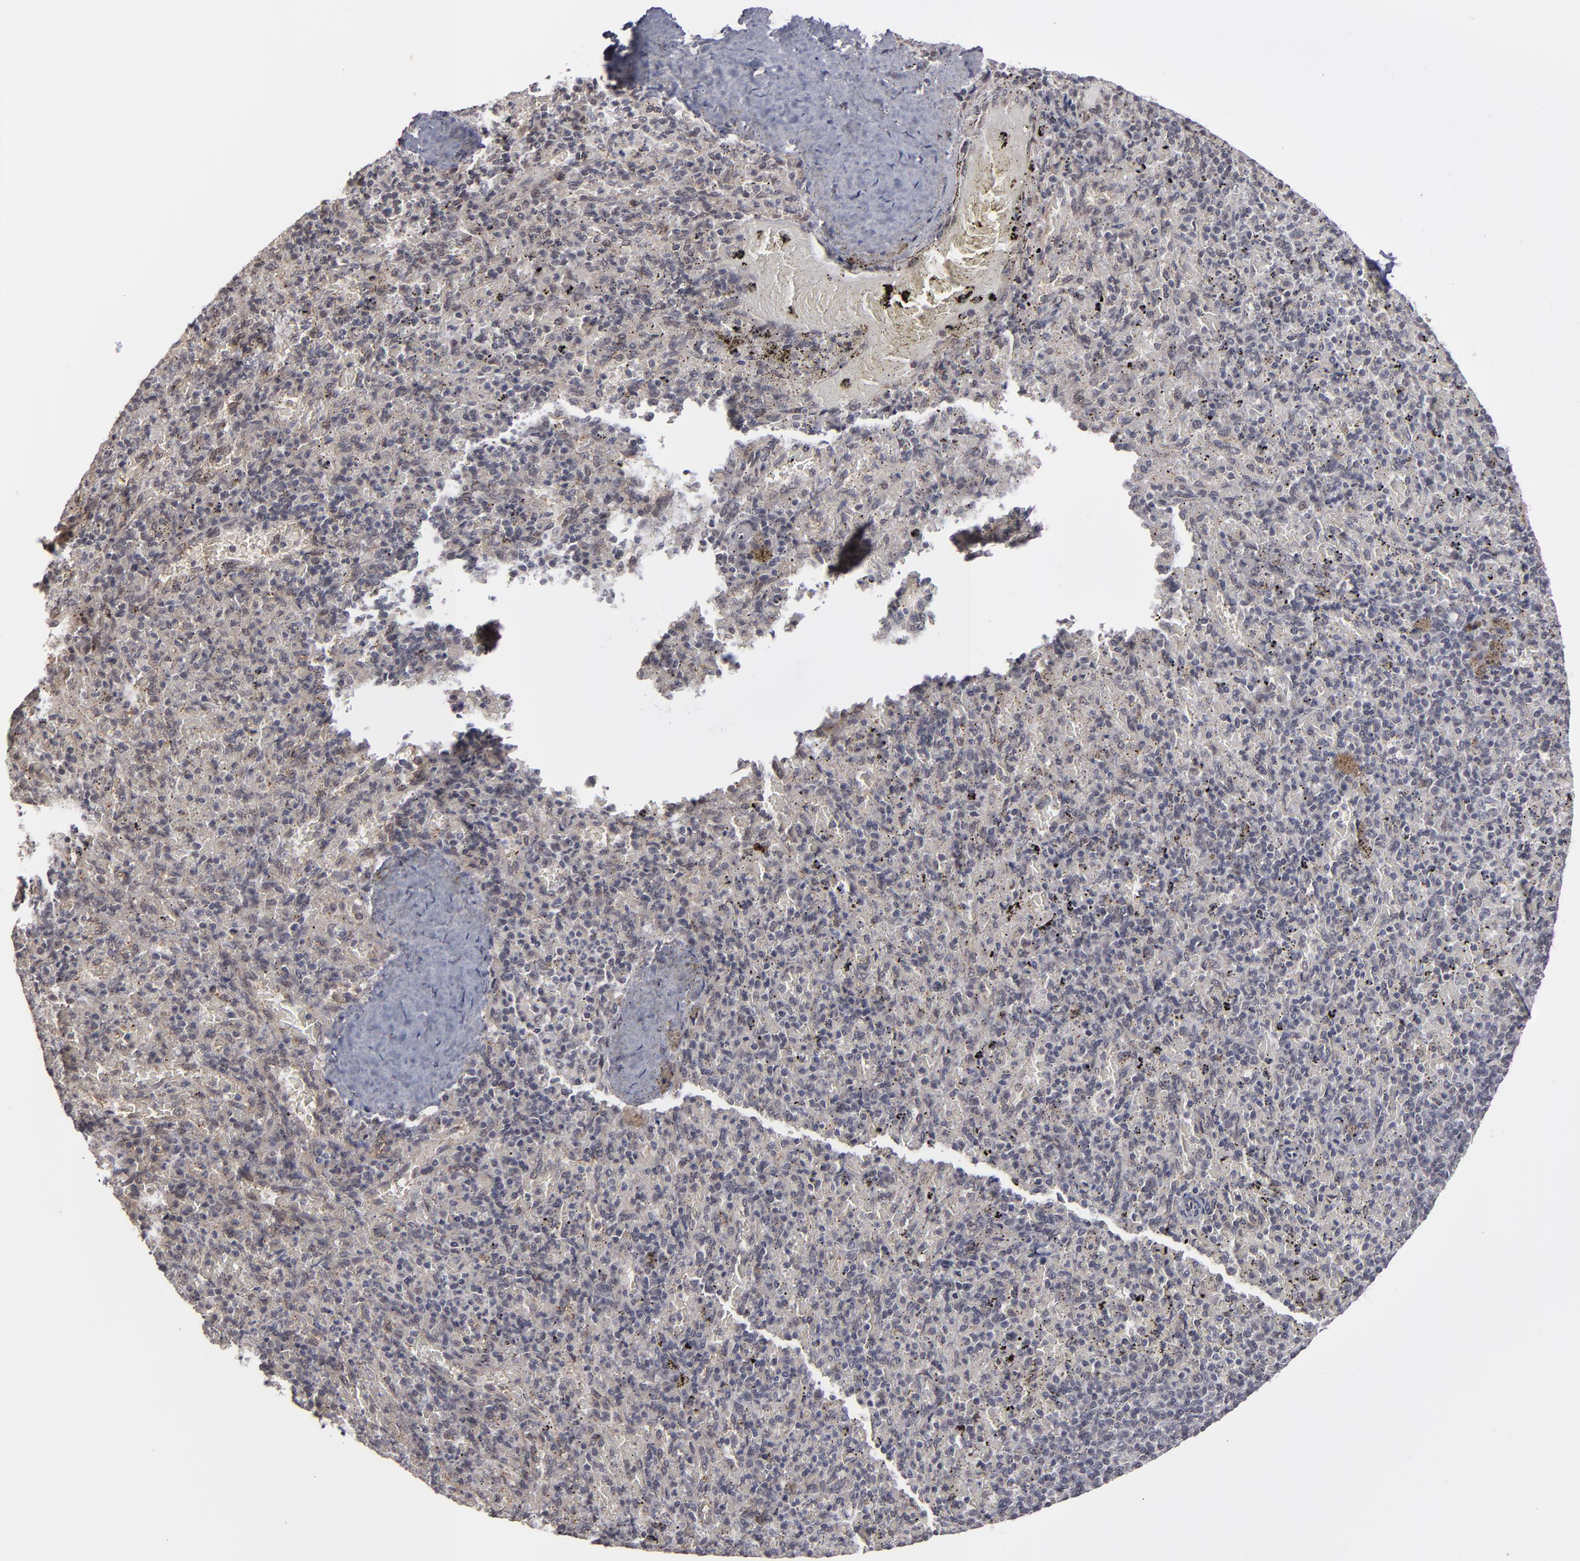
{"staining": {"intensity": "weak", "quantity": "<25%", "location": "nuclear"}, "tissue": "spleen", "cell_type": "Cells in red pulp", "image_type": "normal", "snomed": [{"axis": "morphology", "description": "Normal tissue, NOS"}, {"axis": "topography", "description": "Spleen"}], "caption": "Histopathology image shows no protein staining in cells in red pulp of unremarkable spleen. The staining is performed using DAB (3,3'-diaminobenzidine) brown chromogen with nuclei counter-stained in using hematoxylin.", "gene": "ZNF75A", "patient": {"sex": "female", "age": 43}}